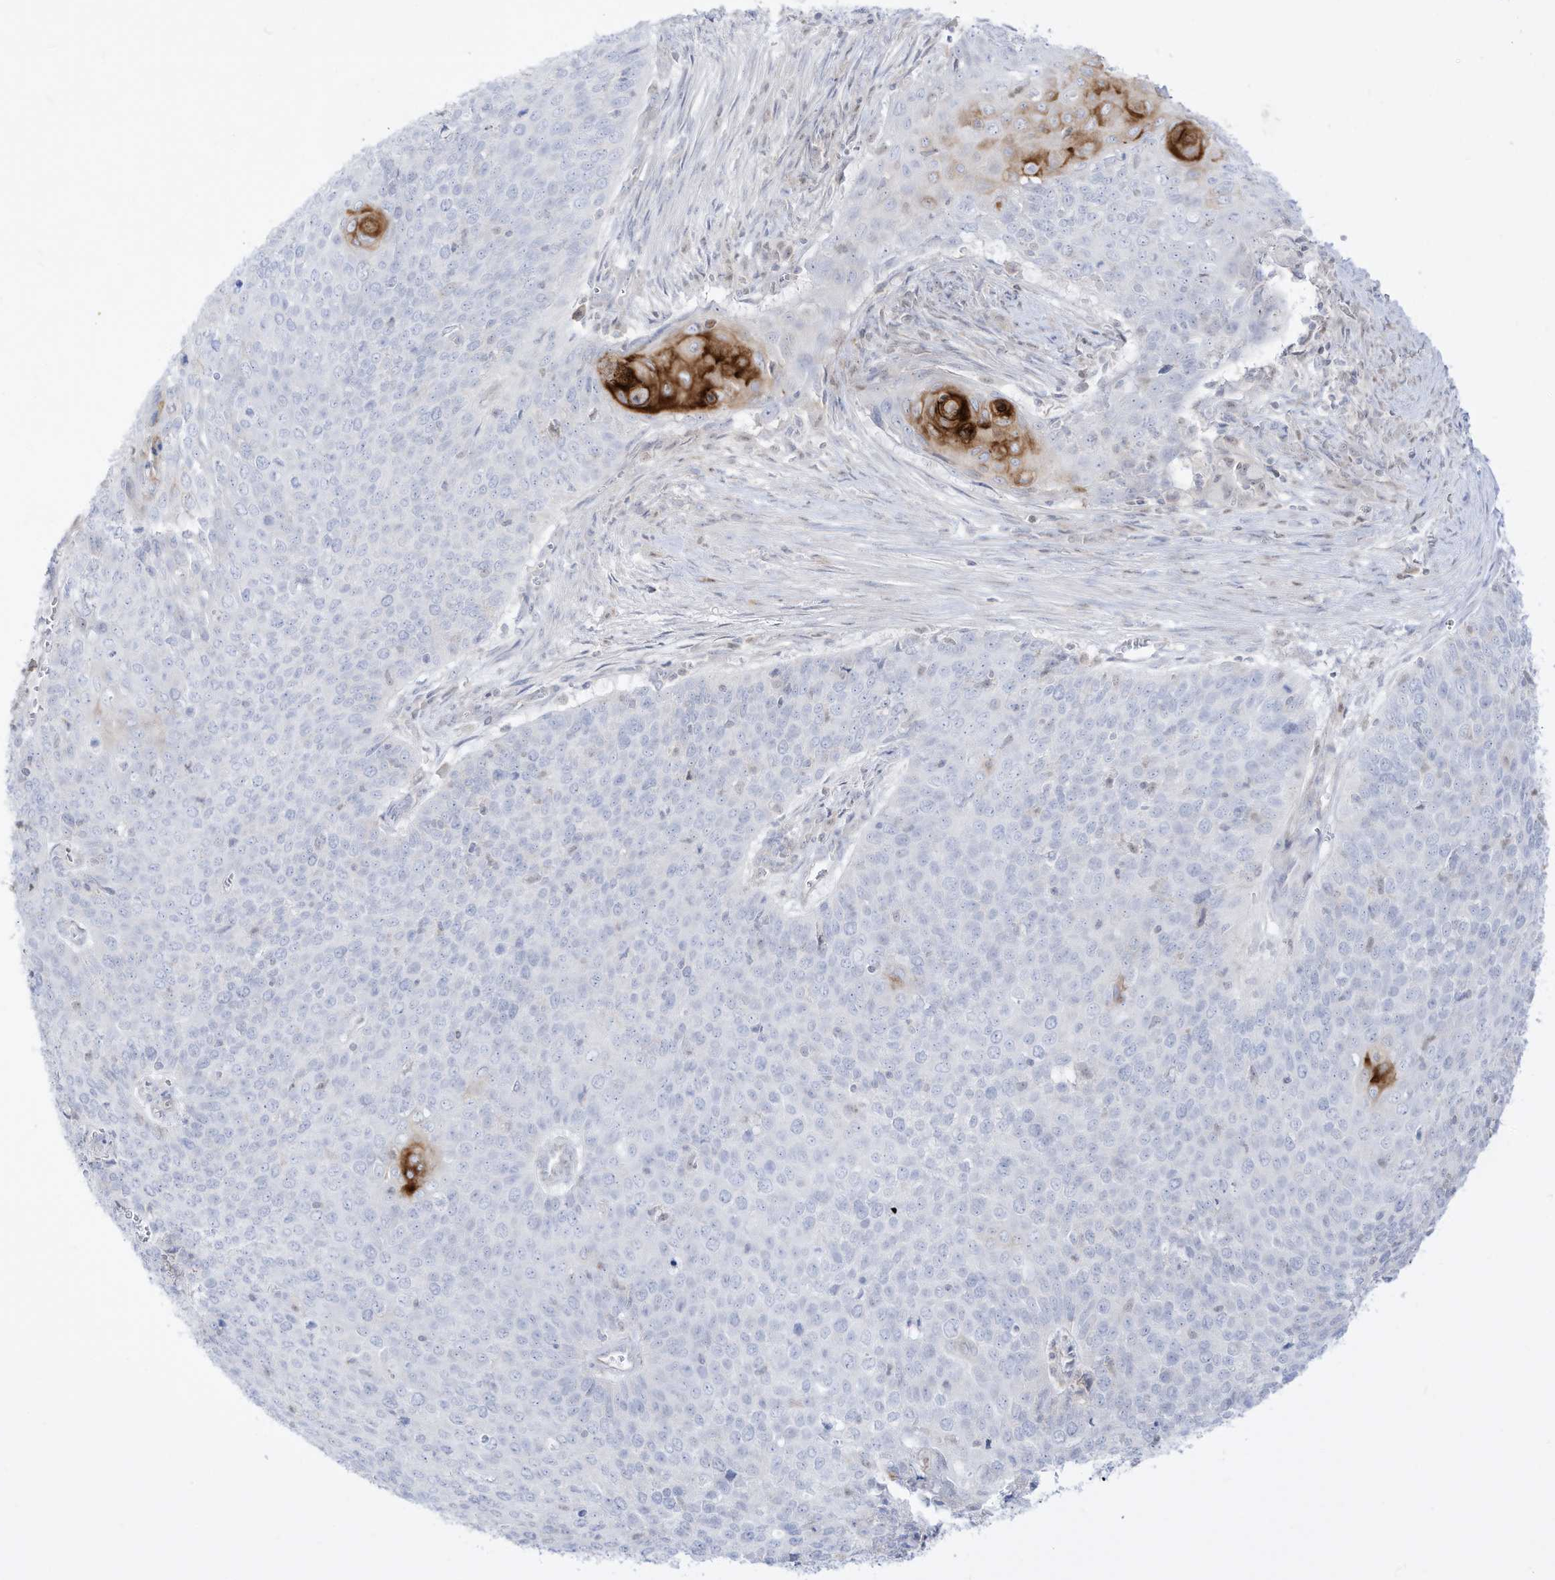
{"staining": {"intensity": "strong", "quantity": "<25%", "location": "cytoplasmic/membranous"}, "tissue": "cervical cancer", "cell_type": "Tumor cells", "image_type": "cancer", "snomed": [{"axis": "morphology", "description": "Squamous cell carcinoma, NOS"}, {"axis": "topography", "description": "Cervix"}], "caption": "Immunohistochemical staining of human cervical squamous cell carcinoma reveals strong cytoplasmic/membranous protein positivity in about <25% of tumor cells.", "gene": "DMKN", "patient": {"sex": "female", "age": 39}}